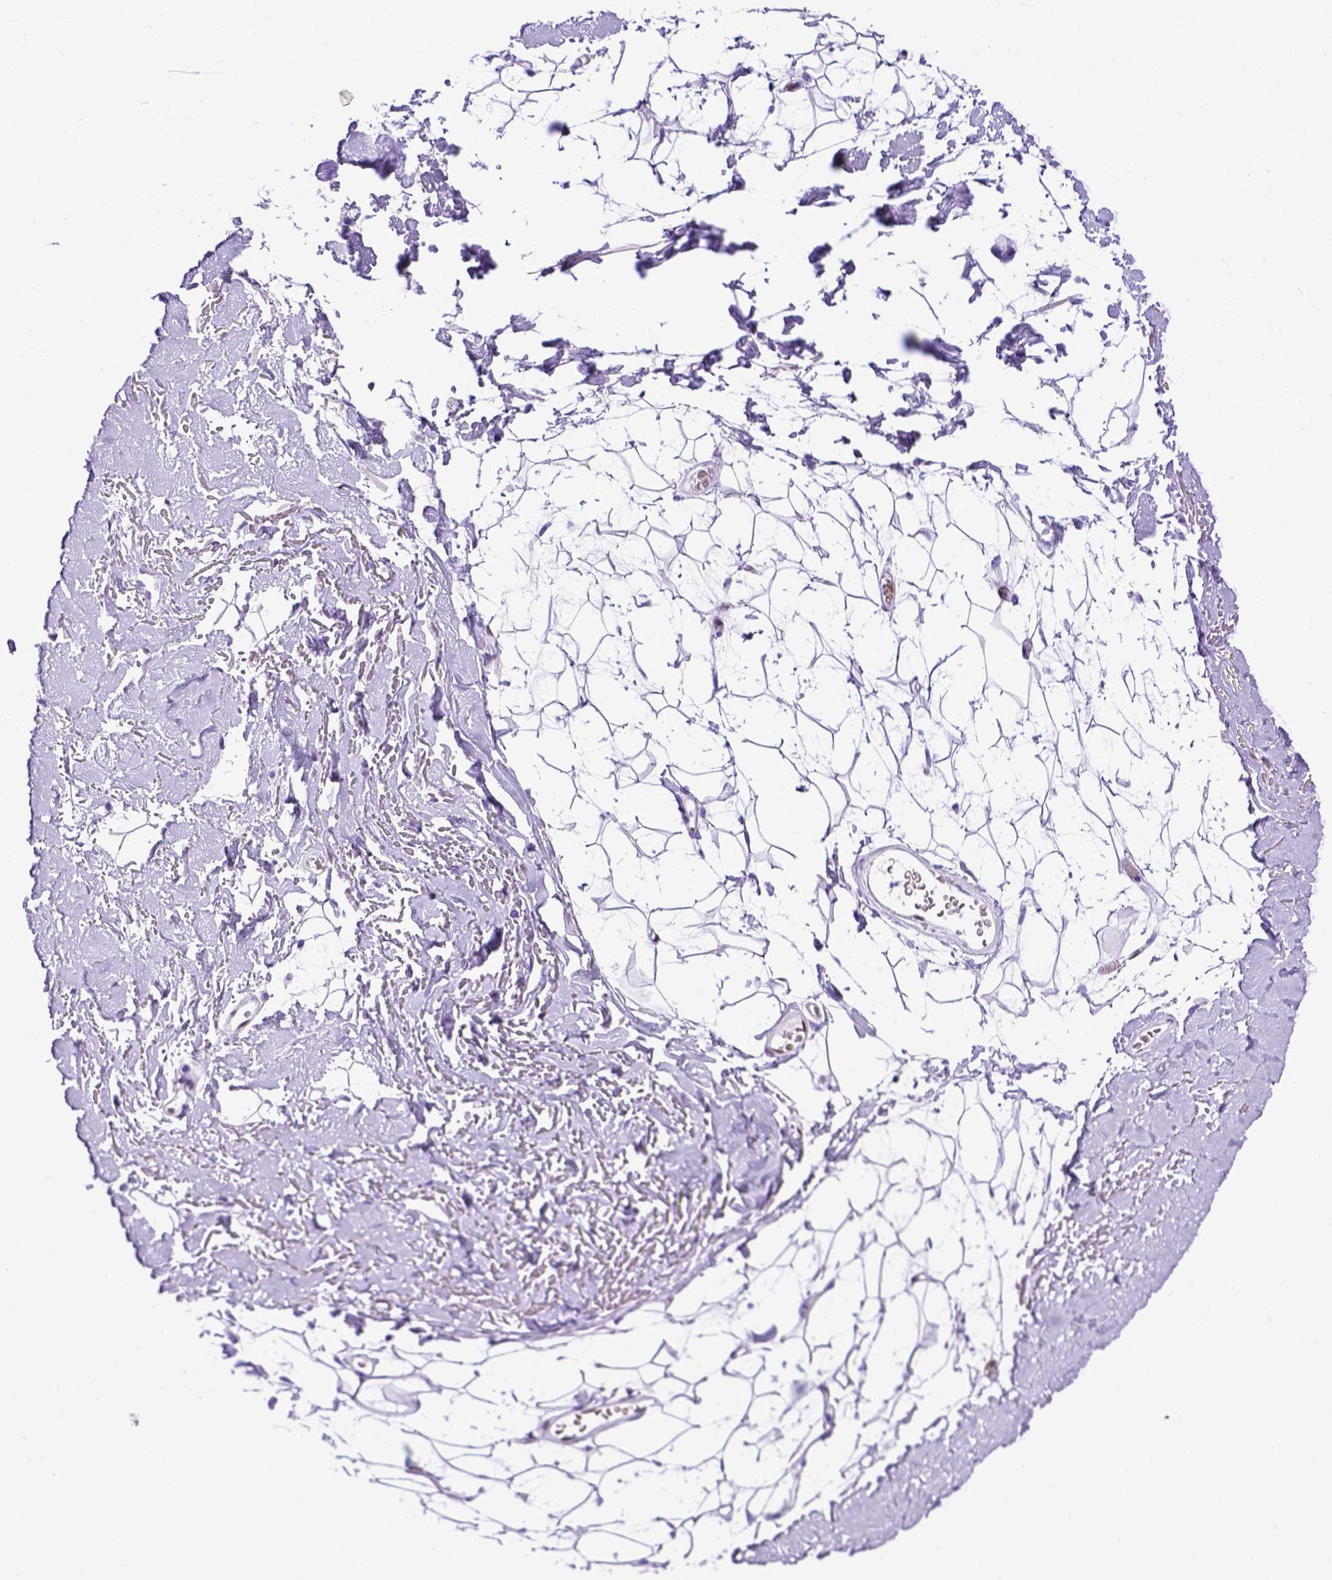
{"staining": {"intensity": "negative", "quantity": "none", "location": "none"}, "tissue": "adipose tissue", "cell_type": "Adipocytes", "image_type": "normal", "snomed": [{"axis": "morphology", "description": "Normal tissue, NOS"}, {"axis": "topography", "description": "Anal"}, {"axis": "topography", "description": "Peripheral nerve tissue"}], "caption": "Benign adipose tissue was stained to show a protein in brown. There is no significant staining in adipocytes. (Brightfield microscopy of DAB IHC at high magnification).", "gene": "MEOX2", "patient": {"sex": "male", "age": 78}}